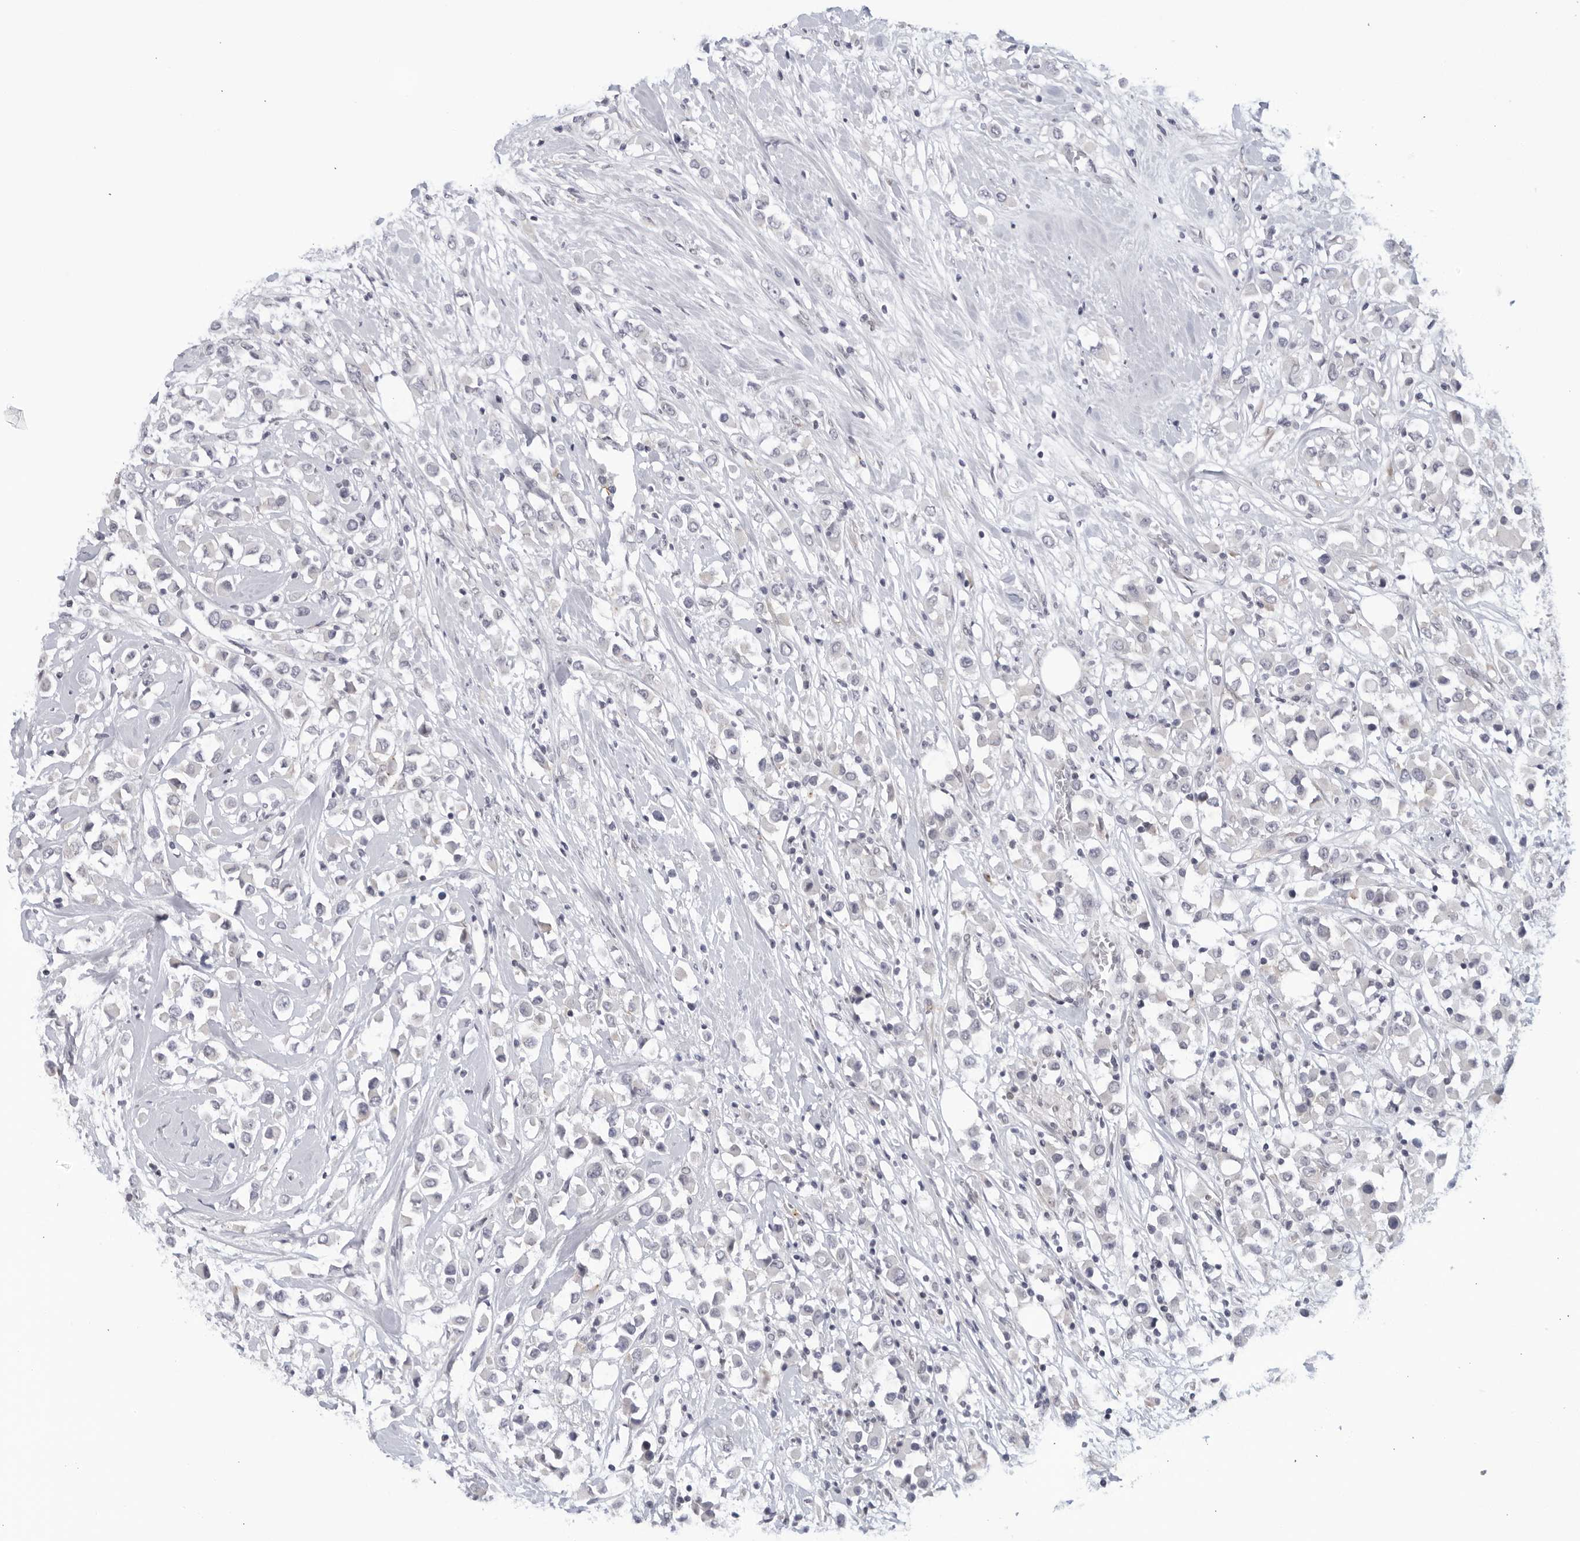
{"staining": {"intensity": "negative", "quantity": "none", "location": "none"}, "tissue": "breast cancer", "cell_type": "Tumor cells", "image_type": "cancer", "snomed": [{"axis": "morphology", "description": "Duct carcinoma"}, {"axis": "topography", "description": "Breast"}], "caption": "The micrograph reveals no significant expression in tumor cells of breast infiltrating ductal carcinoma. (DAB IHC with hematoxylin counter stain).", "gene": "WDTC1", "patient": {"sex": "female", "age": 61}}